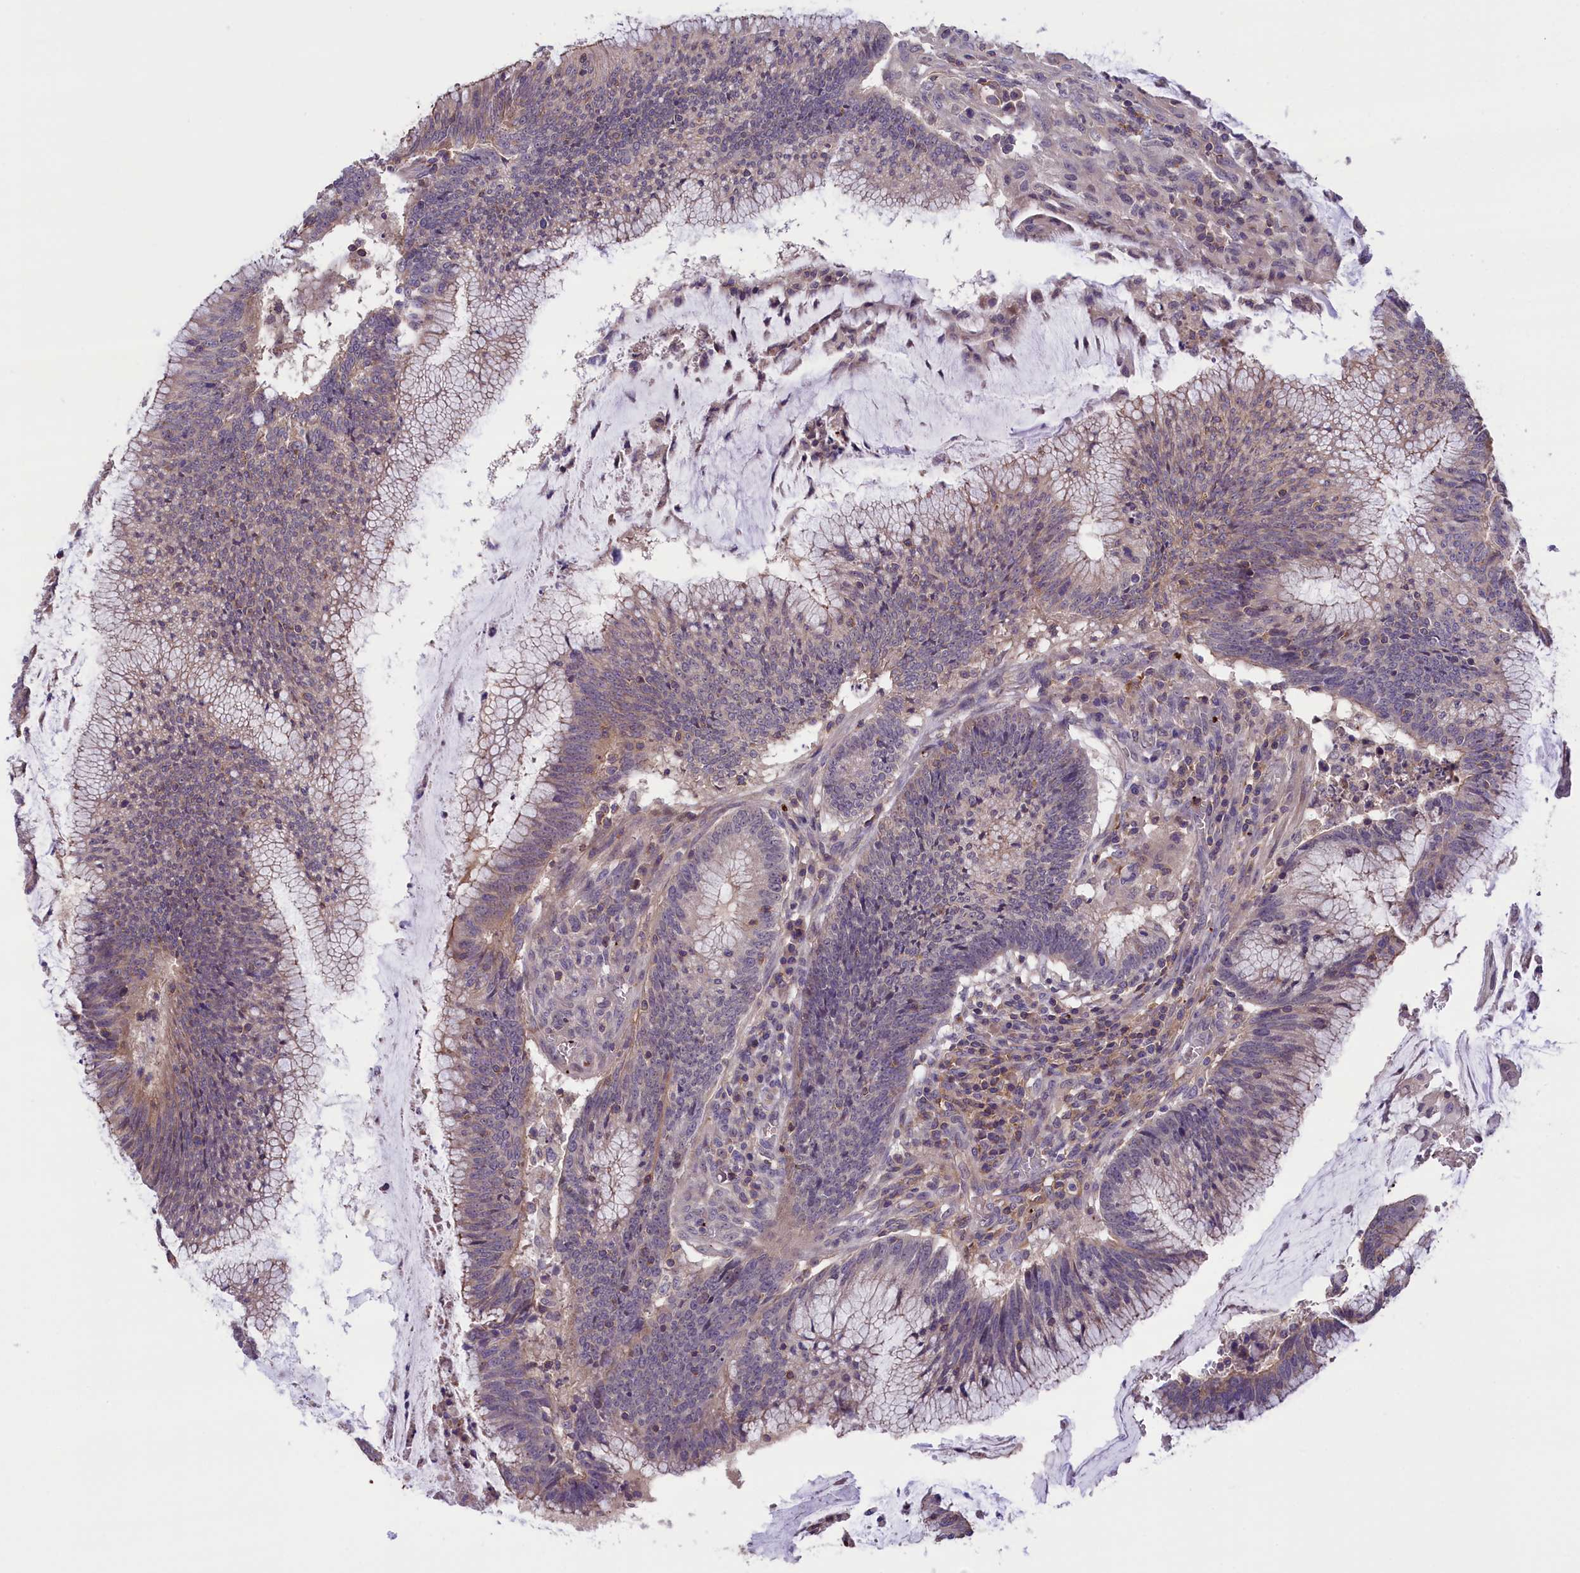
{"staining": {"intensity": "weak", "quantity": "25%-75%", "location": "cytoplasmic/membranous"}, "tissue": "colorectal cancer", "cell_type": "Tumor cells", "image_type": "cancer", "snomed": [{"axis": "morphology", "description": "Adenocarcinoma, NOS"}, {"axis": "topography", "description": "Rectum"}], "caption": "Colorectal cancer (adenocarcinoma) stained with immunohistochemistry shows weak cytoplasmic/membranous expression in about 25%-75% of tumor cells. (Brightfield microscopy of DAB IHC at high magnification).", "gene": "HEATR3", "patient": {"sex": "female", "age": 77}}